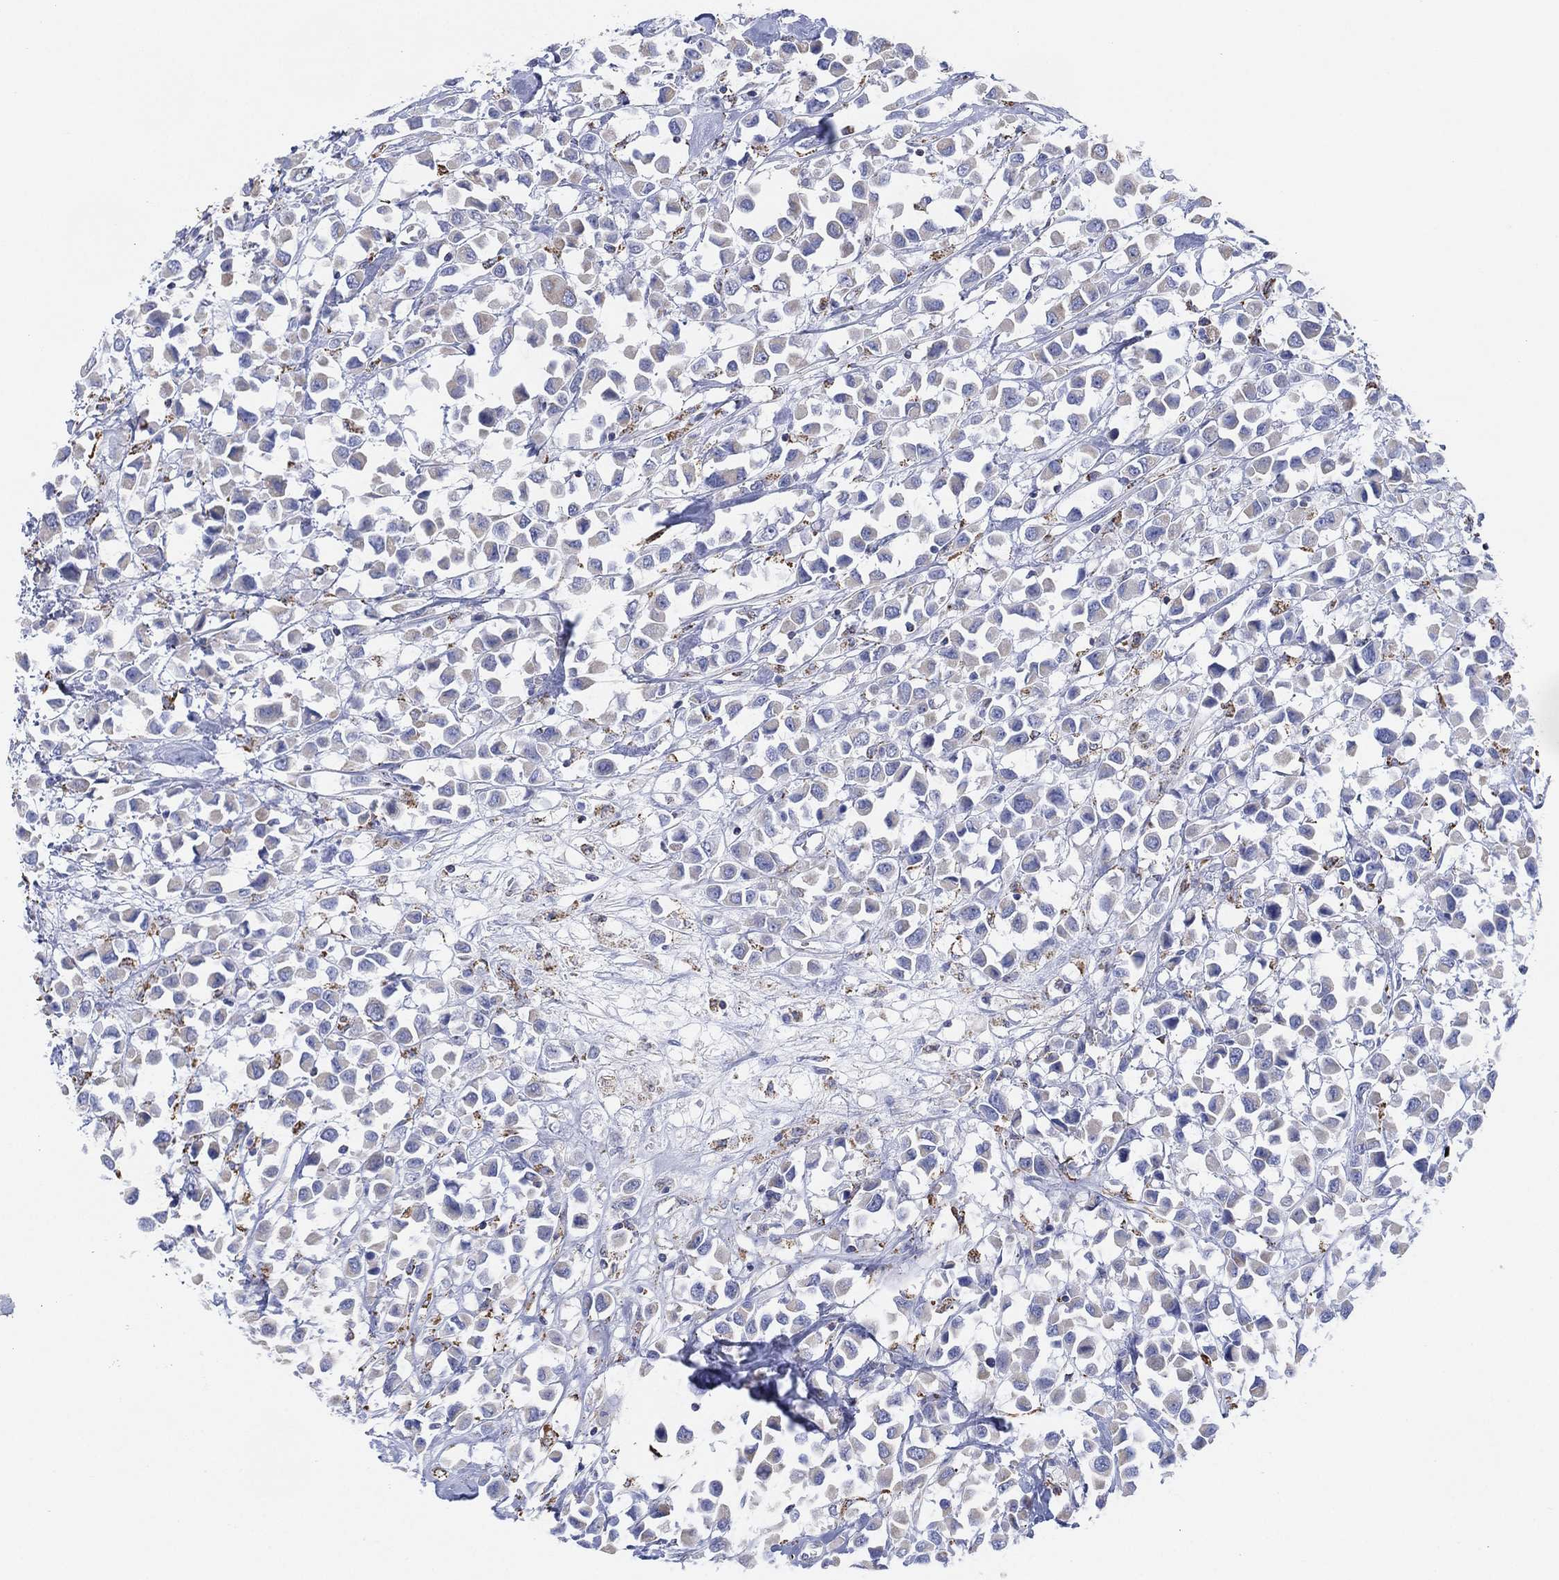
{"staining": {"intensity": "negative", "quantity": "none", "location": "none"}, "tissue": "breast cancer", "cell_type": "Tumor cells", "image_type": "cancer", "snomed": [{"axis": "morphology", "description": "Duct carcinoma"}, {"axis": "topography", "description": "Breast"}], "caption": "The immunohistochemistry histopathology image has no significant positivity in tumor cells of breast cancer (infiltrating ductal carcinoma) tissue.", "gene": "CFTR", "patient": {"sex": "female", "age": 61}}